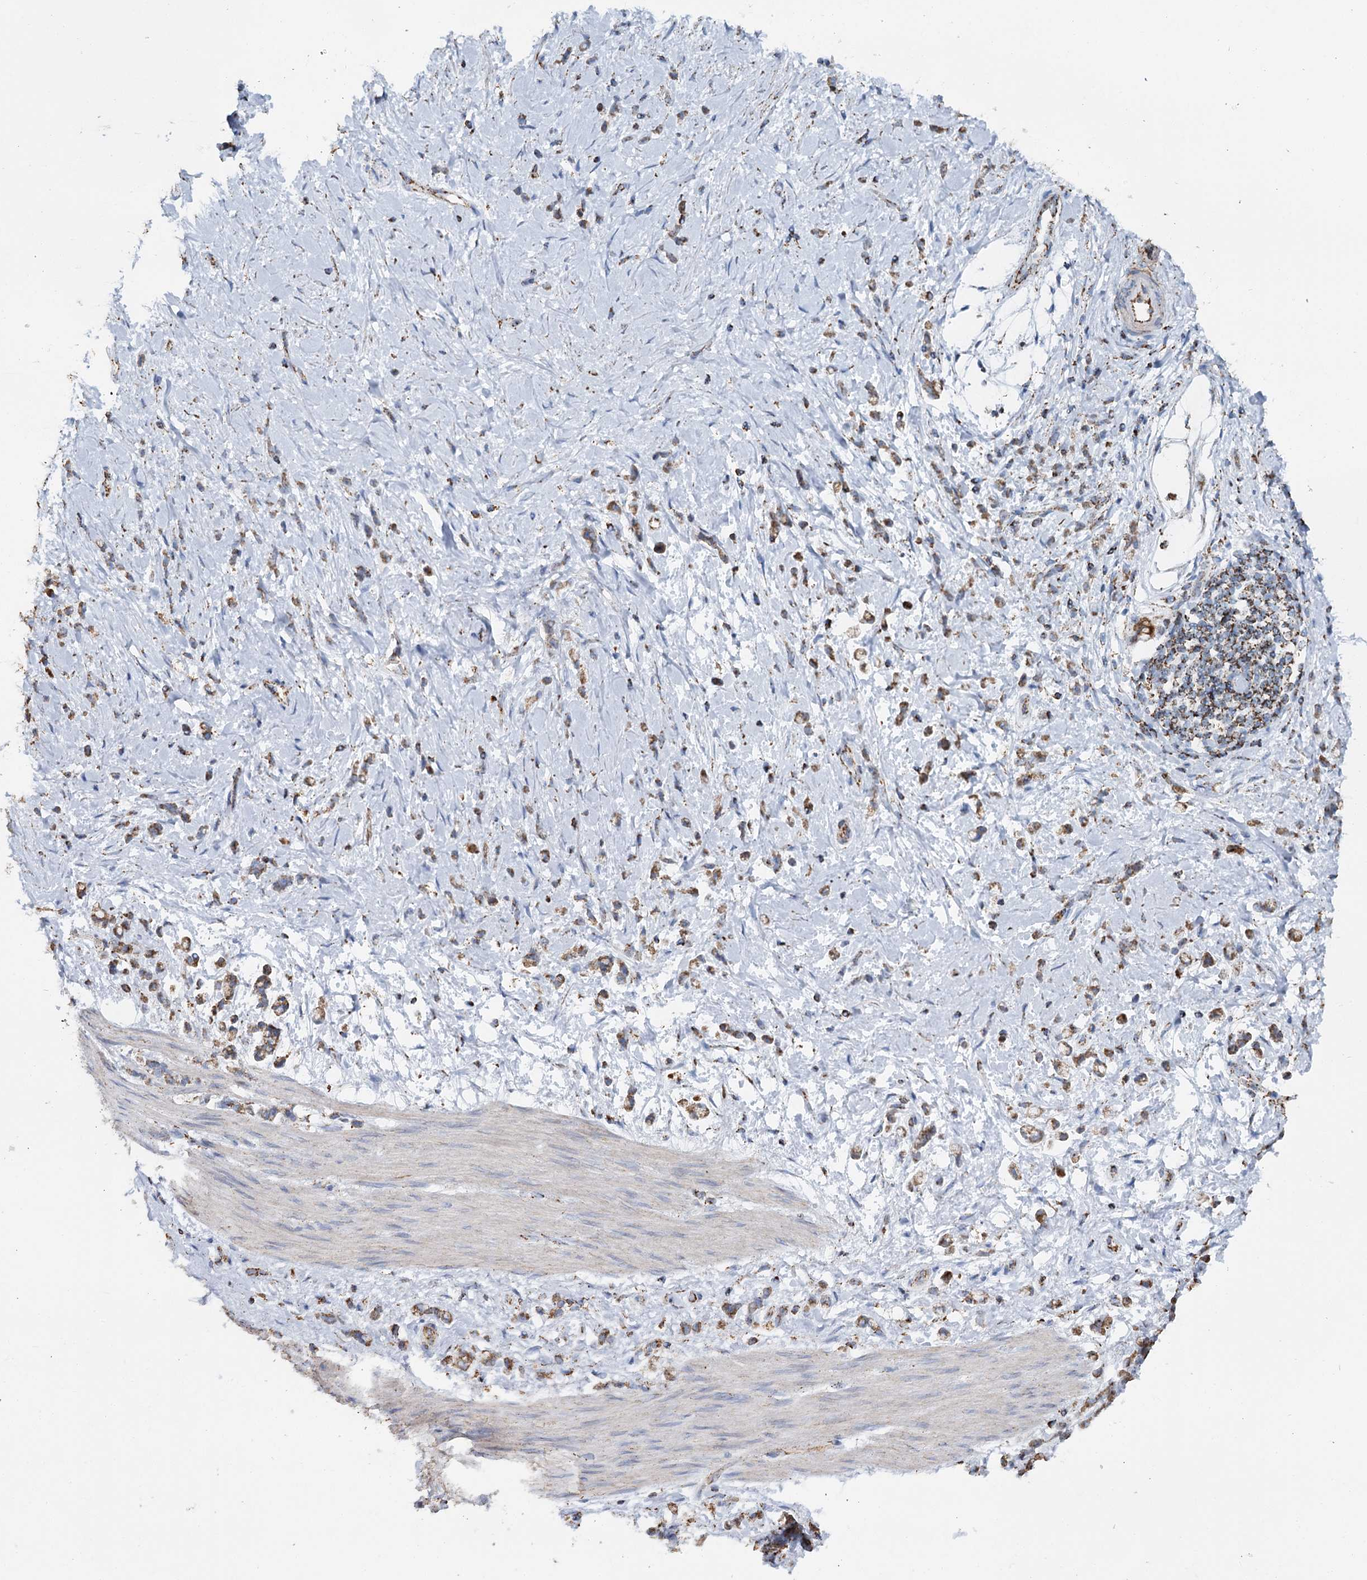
{"staining": {"intensity": "moderate", "quantity": ">75%", "location": "cytoplasmic/membranous"}, "tissue": "stomach cancer", "cell_type": "Tumor cells", "image_type": "cancer", "snomed": [{"axis": "morphology", "description": "Adenocarcinoma, NOS"}, {"axis": "topography", "description": "Stomach"}], "caption": "This is a photomicrograph of IHC staining of stomach cancer (adenocarcinoma), which shows moderate staining in the cytoplasmic/membranous of tumor cells.", "gene": "MRPL44", "patient": {"sex": "female", "age": 60}}